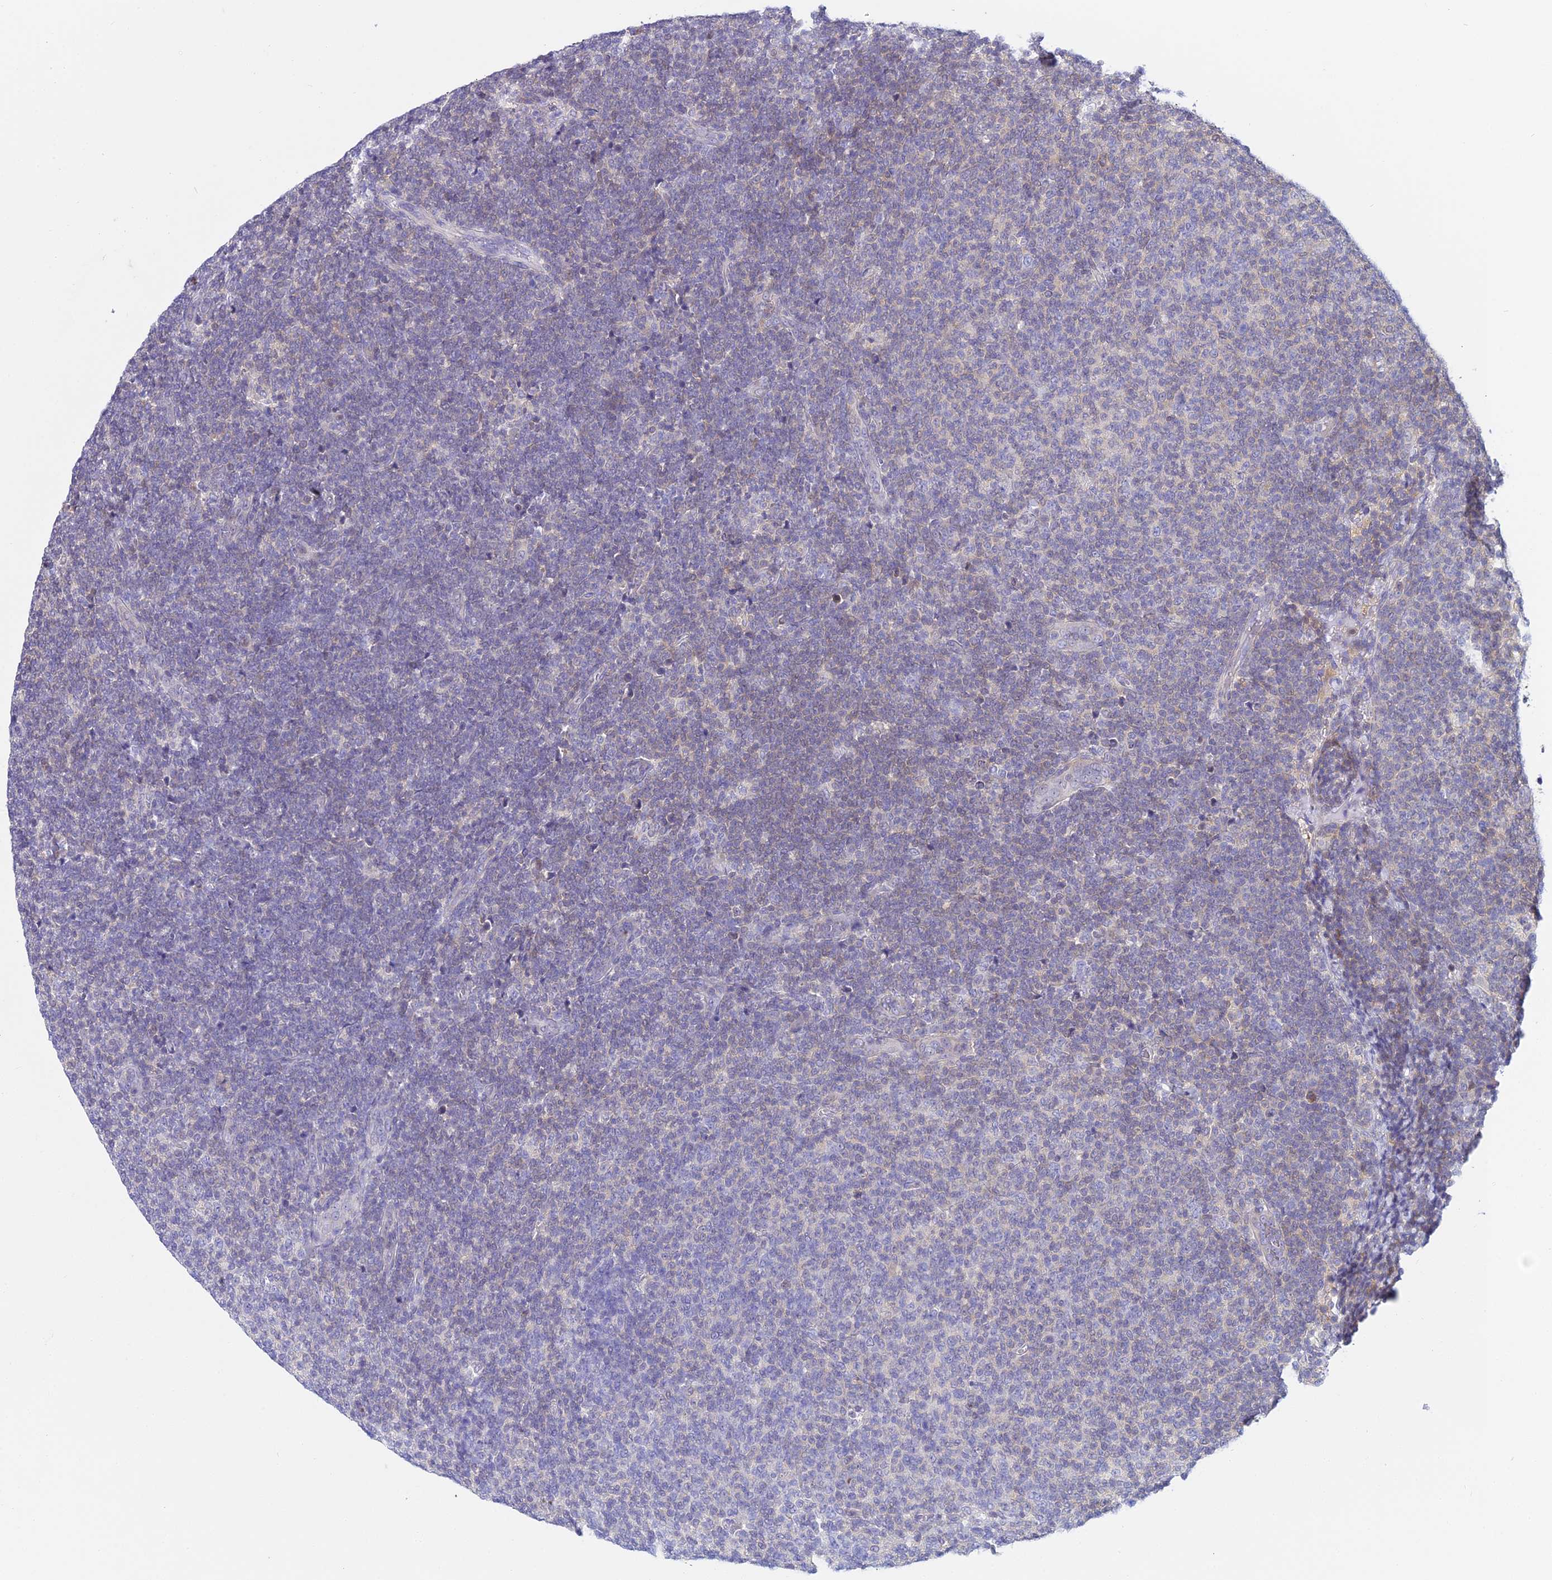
{"staining": {"intensity": "negative", "quantity": "none", "location": "none"}, "tissue": "lymphoma", "cell_type": "Tumor cells", "image_type": "cancer", "snomed": [{"axis": "morphology", "description": "Malignant lymphoma, non-Hodgkin's type, Low grade"}, {"axis": "topography", "description": "Lymph node"}], "caption": "Immunohistochemistry photomicrograph of human lymphoma stained for a protein (brown), which reveals no staining in tumor cells.", "gene": "ZMIZ1", "patient": {"sex": "male", "age": 66}}